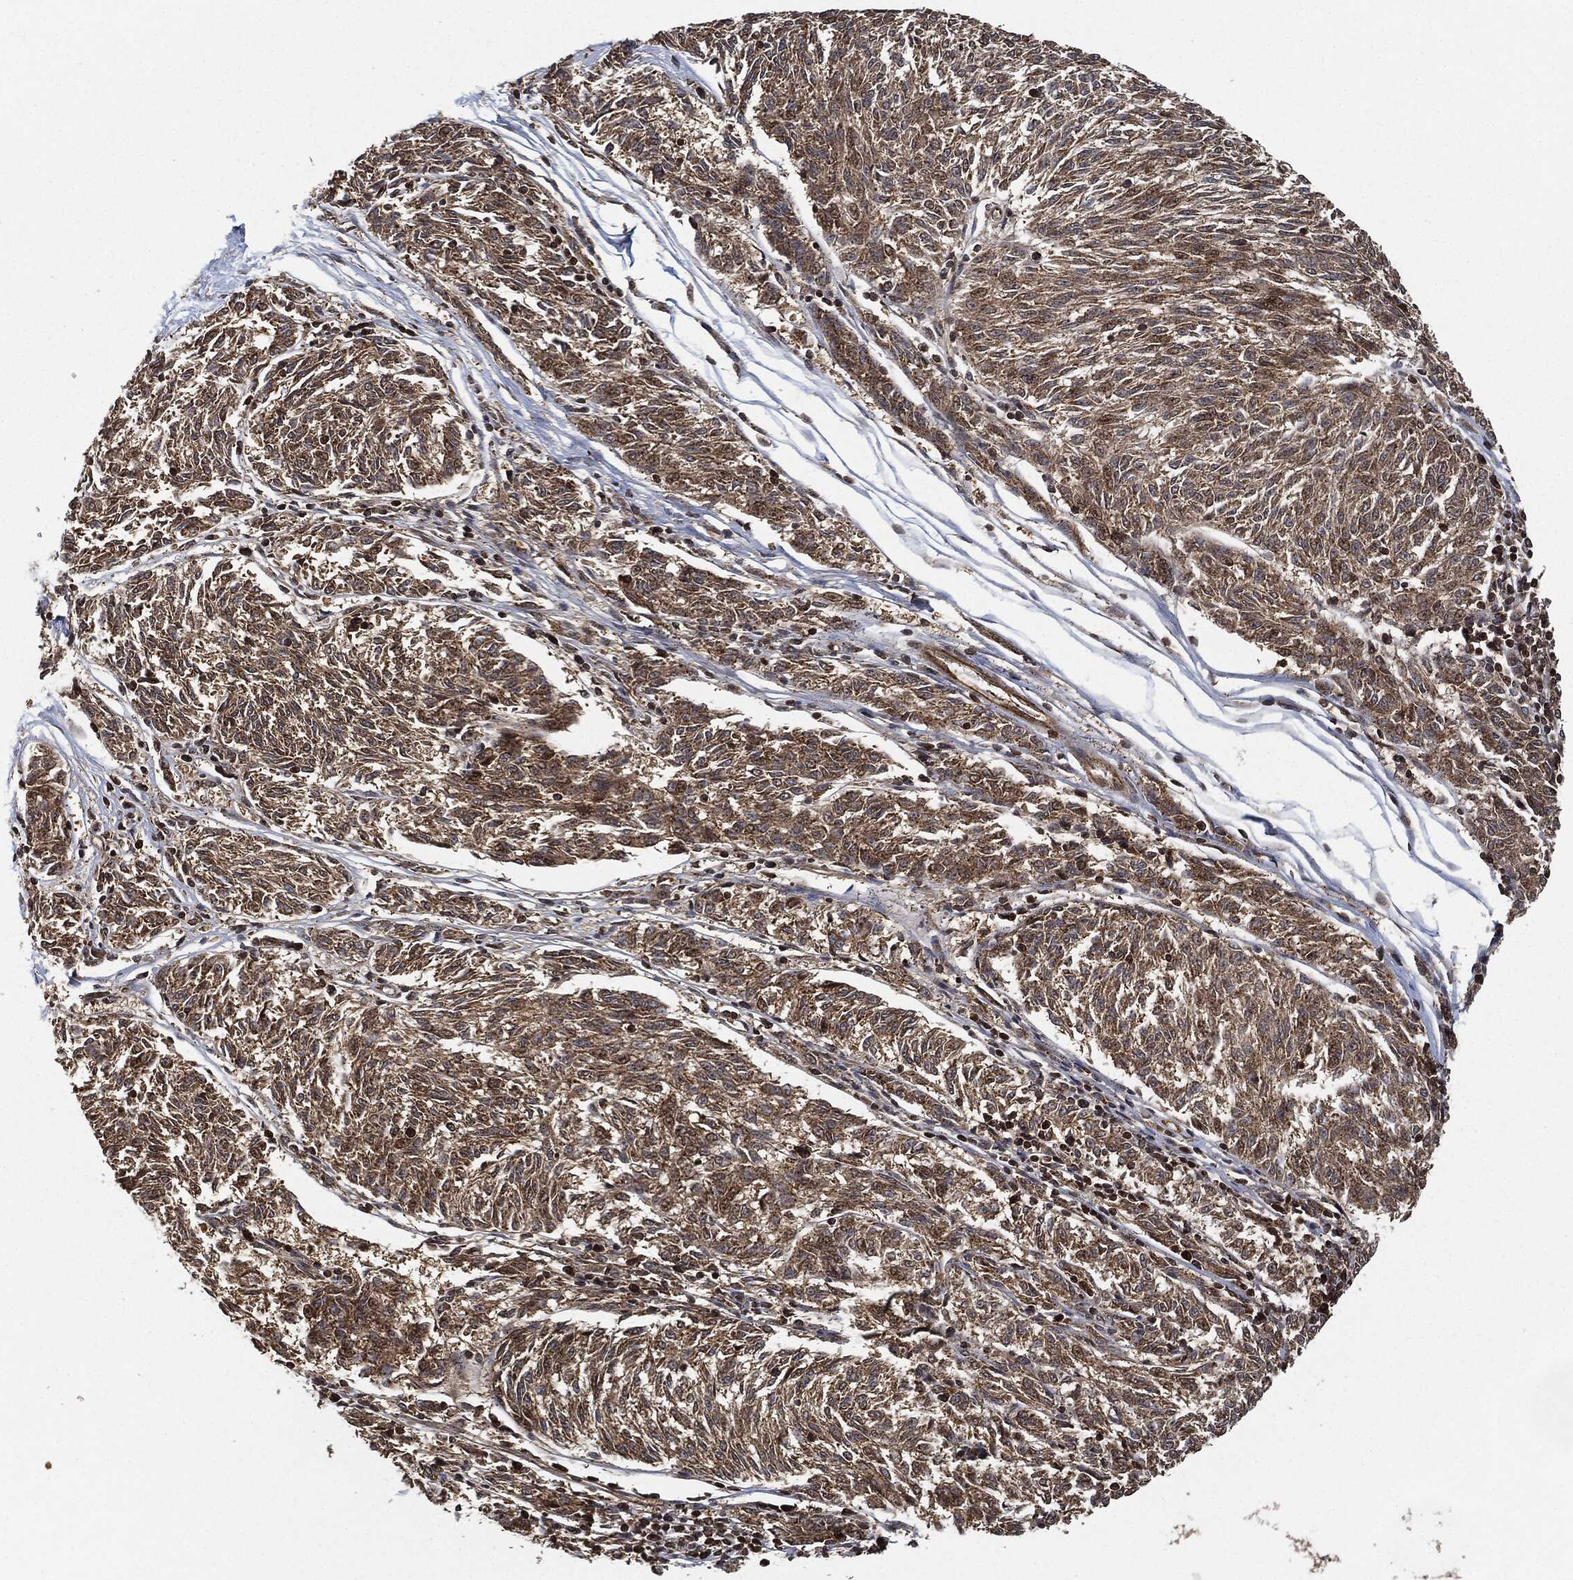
{"staining": {"intensity": "moderate", "quantity": "25%-75%", "location": "cytoplasmic/membranous"}, "tissue": "melanoma", "cell_type": "Tumor cells", "image_type": "cancer", "snomed": [{"axis": "morphology", "description": "Malignant melanoma, NOS"}, {"axis": "topography", "description": "Skin"}], "caption": "Protein expression by IHC reveals moderate cytoplasmic/membranous staining in about 25%-75% of tumor cells in melanoma. (brown staining indicates protein expression, while blue staining denotes nuclei).", "gene": "MAP3K3", "patient": {"sex": "female", "age": 72}}